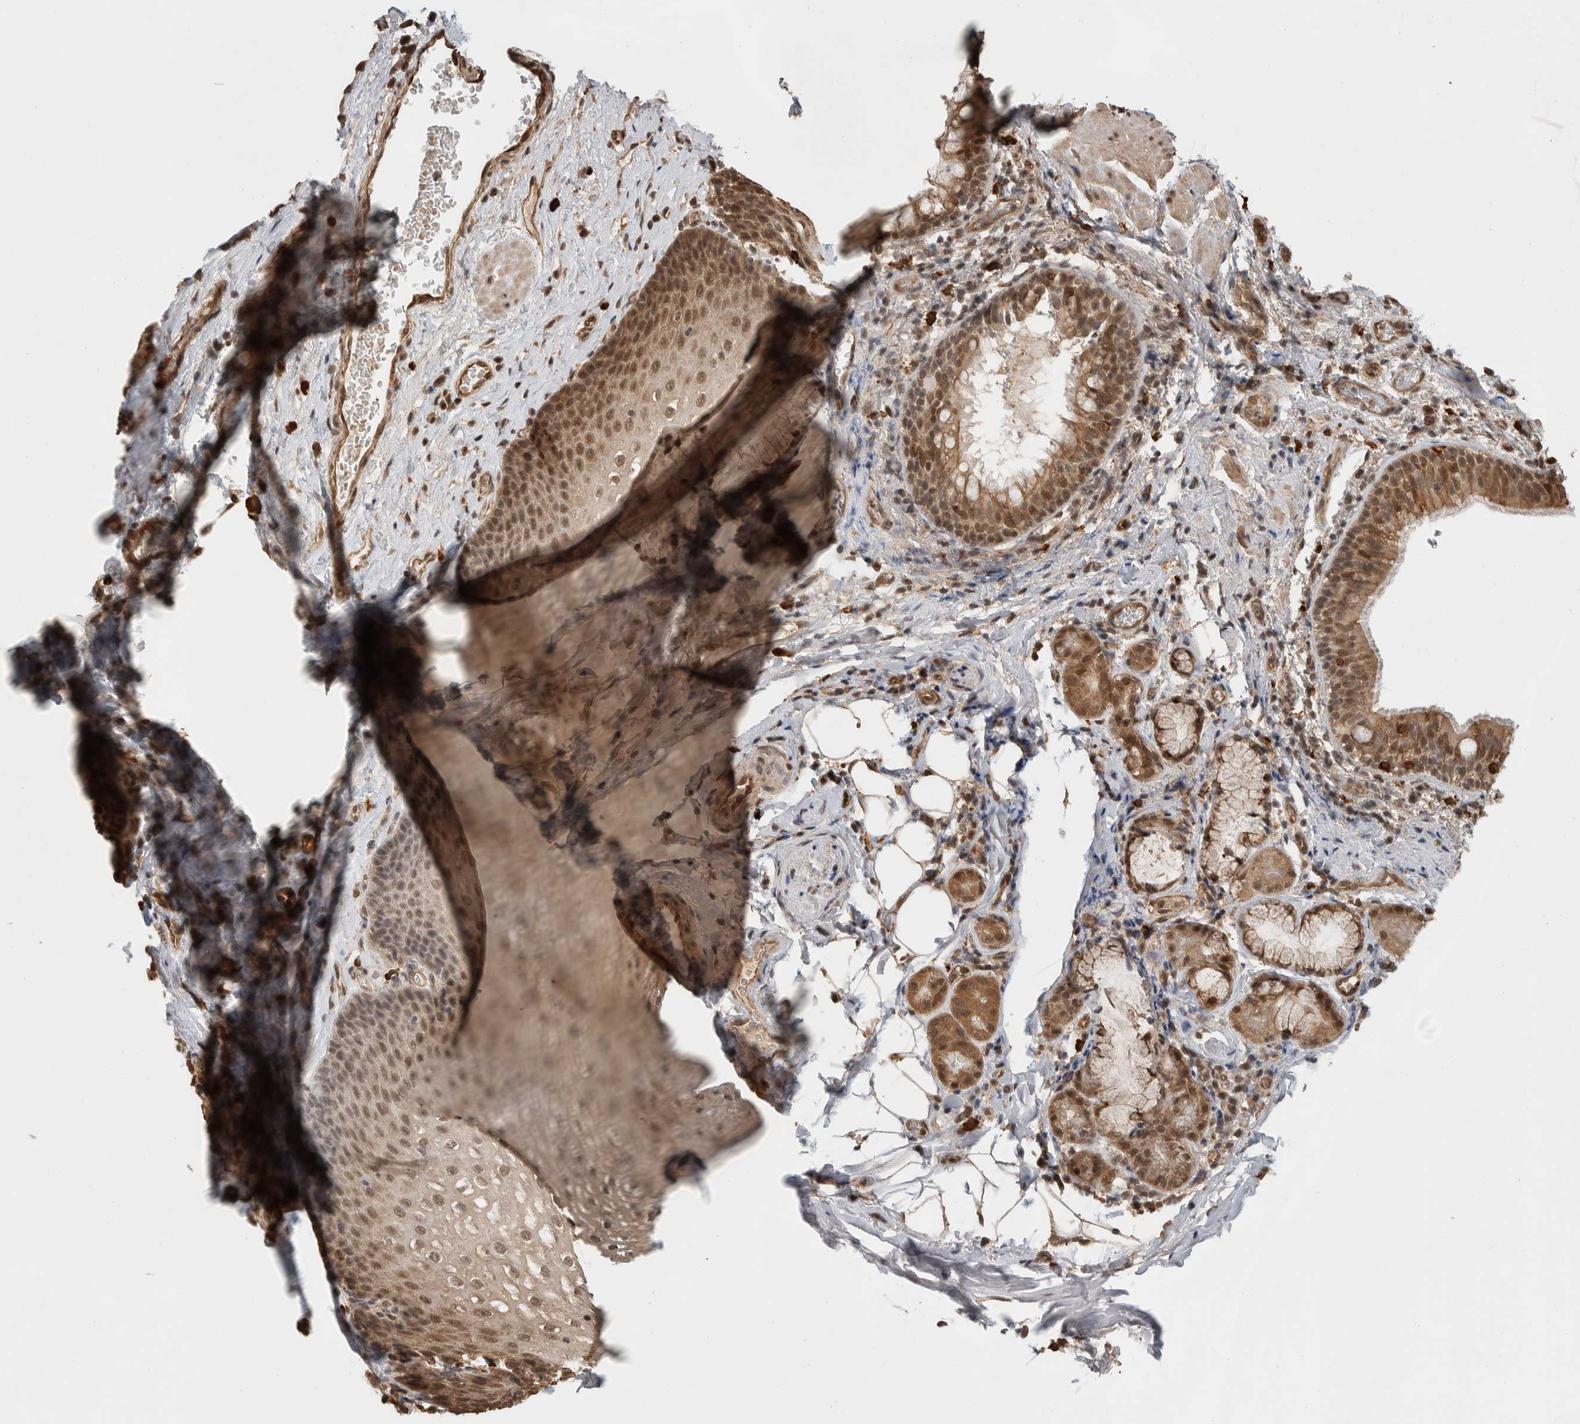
{"staining": {"intensity": "moderate", "quantity": ">75%", "location": "cytoplasmic/membranous,nuclear"}, "tissue": "esophagus", "cell_type": "Squamous epithelial cells", "image_type": "normal", "snomed": [{"axis": "morphology", "description": "Normal tissue, NOS"}, {"axis": "topography", "description": "Esophagus"}], "caption": "A photomicrograph of esophagus stained for a protein exhibits moderate cytoplasmic/membranous,nuclear brown staining in squamous epithelial cells.", "gene": "ZNF592", "patient": {"sex": "male", "age": 48}}